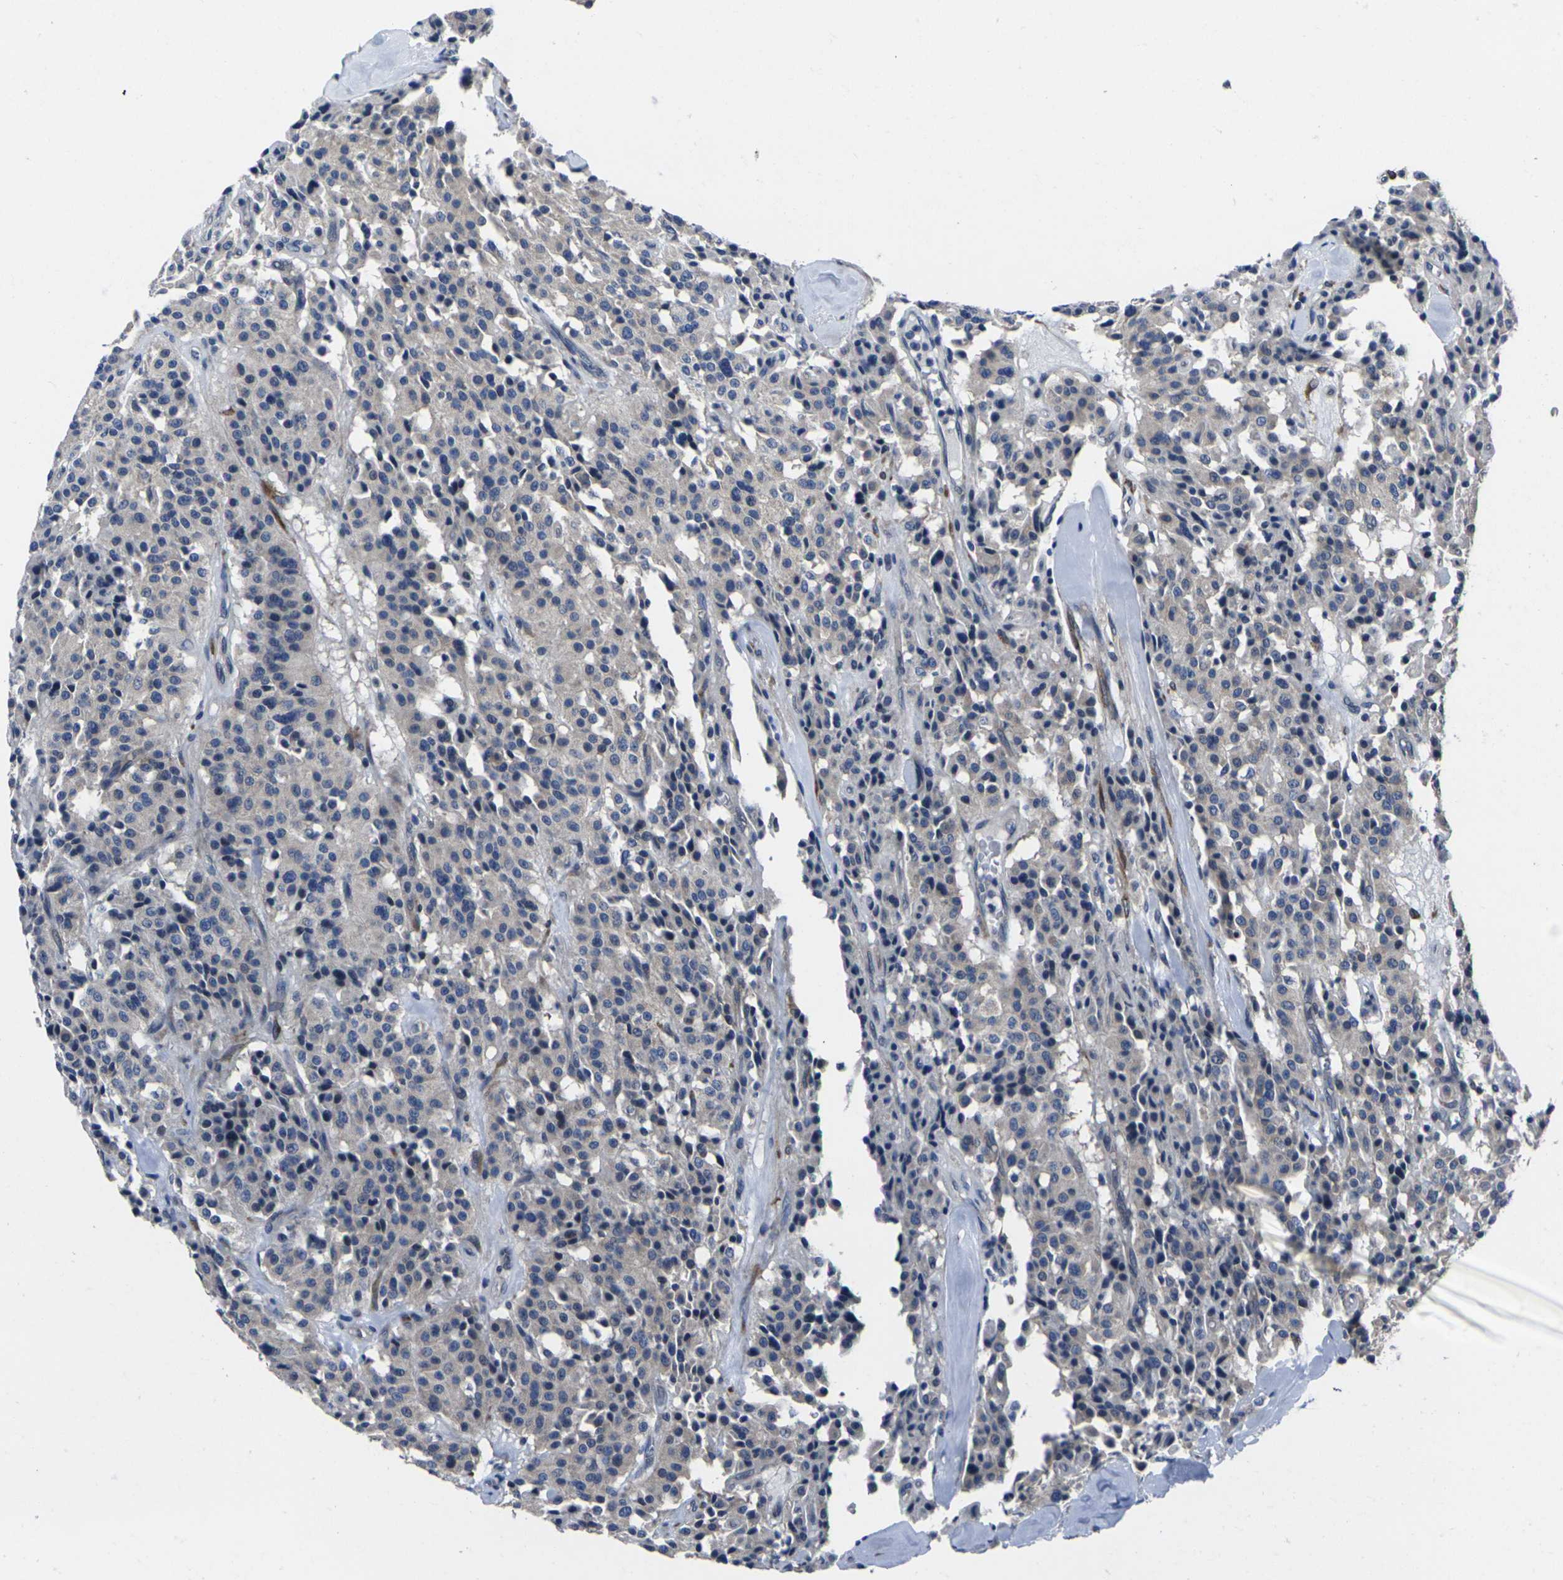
{"staining": {"intensity": "weak", "quantity": "<25%", "location": "cytoplasmic/membranous"}, "tissue": "carcinoid", "cell_type": "Tumor cells", "image_type": "cancer", "snomed": [{"axis": "morphology", "description": "Carcinoid, malignant, NOS"}, {"axis": "topography", "description": "Lung"}], "caption": "IHC micrograph of neoplastic tissue: human malignant carcinoid stained with DAB (3,3'-diaminobenzidine) demonstrates no significant protein staining in tumor cells.", "gene": "CYP2C8", "patient": {"sex": "male", "age": 30}}